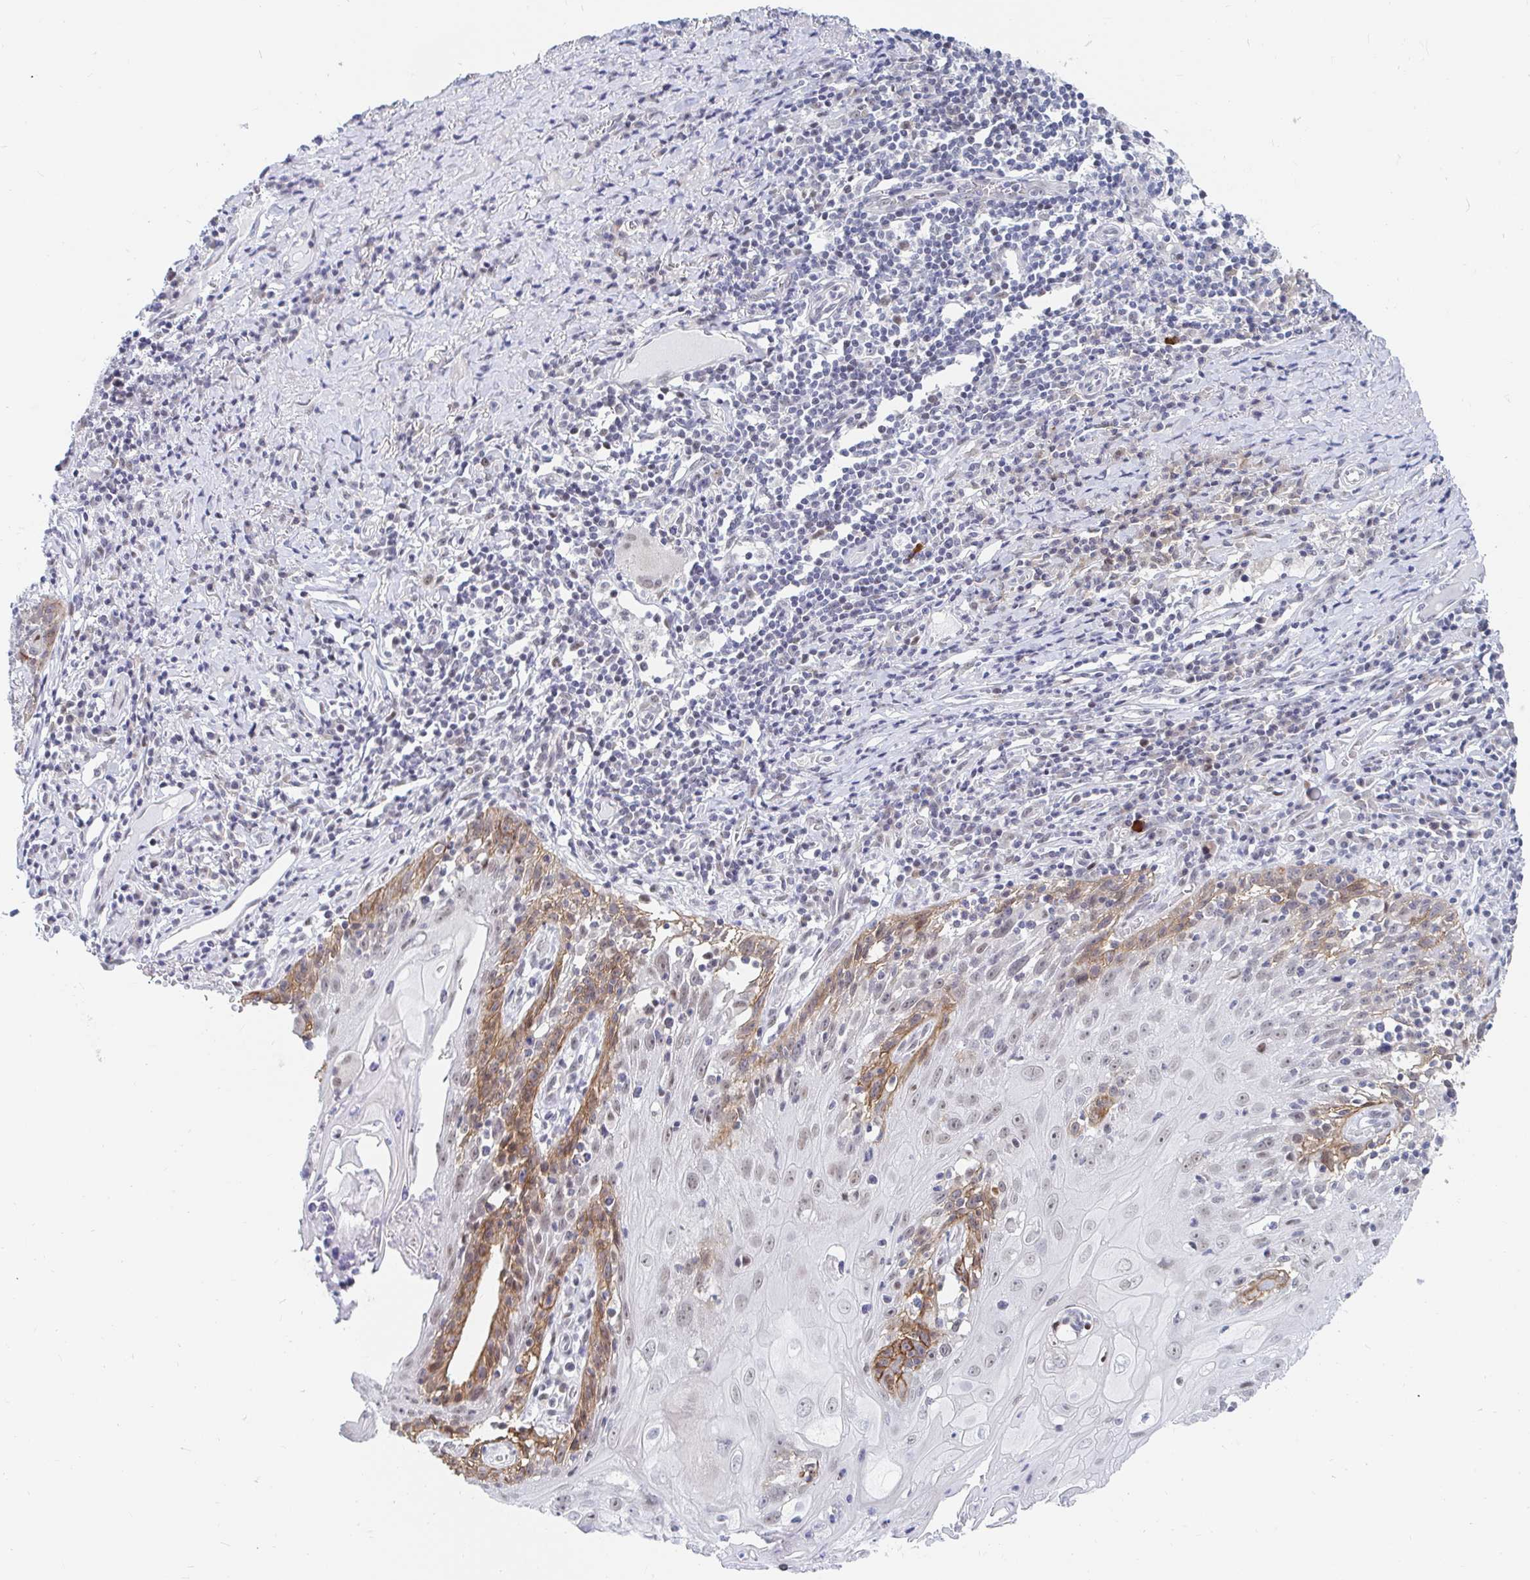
{"staining": {"intensity": "moderate", "quantity": "25%-75%", "location": "cytoplasmic/membranous"}, "tissue": "skin cancer", "cell_type": "Tumor cells", "image_type": "cancer", "snomed": [{"axis": "morphology", "description": "Squamous cell carcinoma, NOS"}, {"axis": "topography", "description": "Skin"}, {"axis": "topography", "description": "Vulva"}], "caption": "A histopathology image showing moderate cytoplasmic/membranous positivity in about 25%-75% of tumor cells in skin cancer (squamous cell carcinoma), as visualized by brown immunohistochemical staining.", "gene": "COL28A1", "patient": {"sex": "female", "age": 76}}